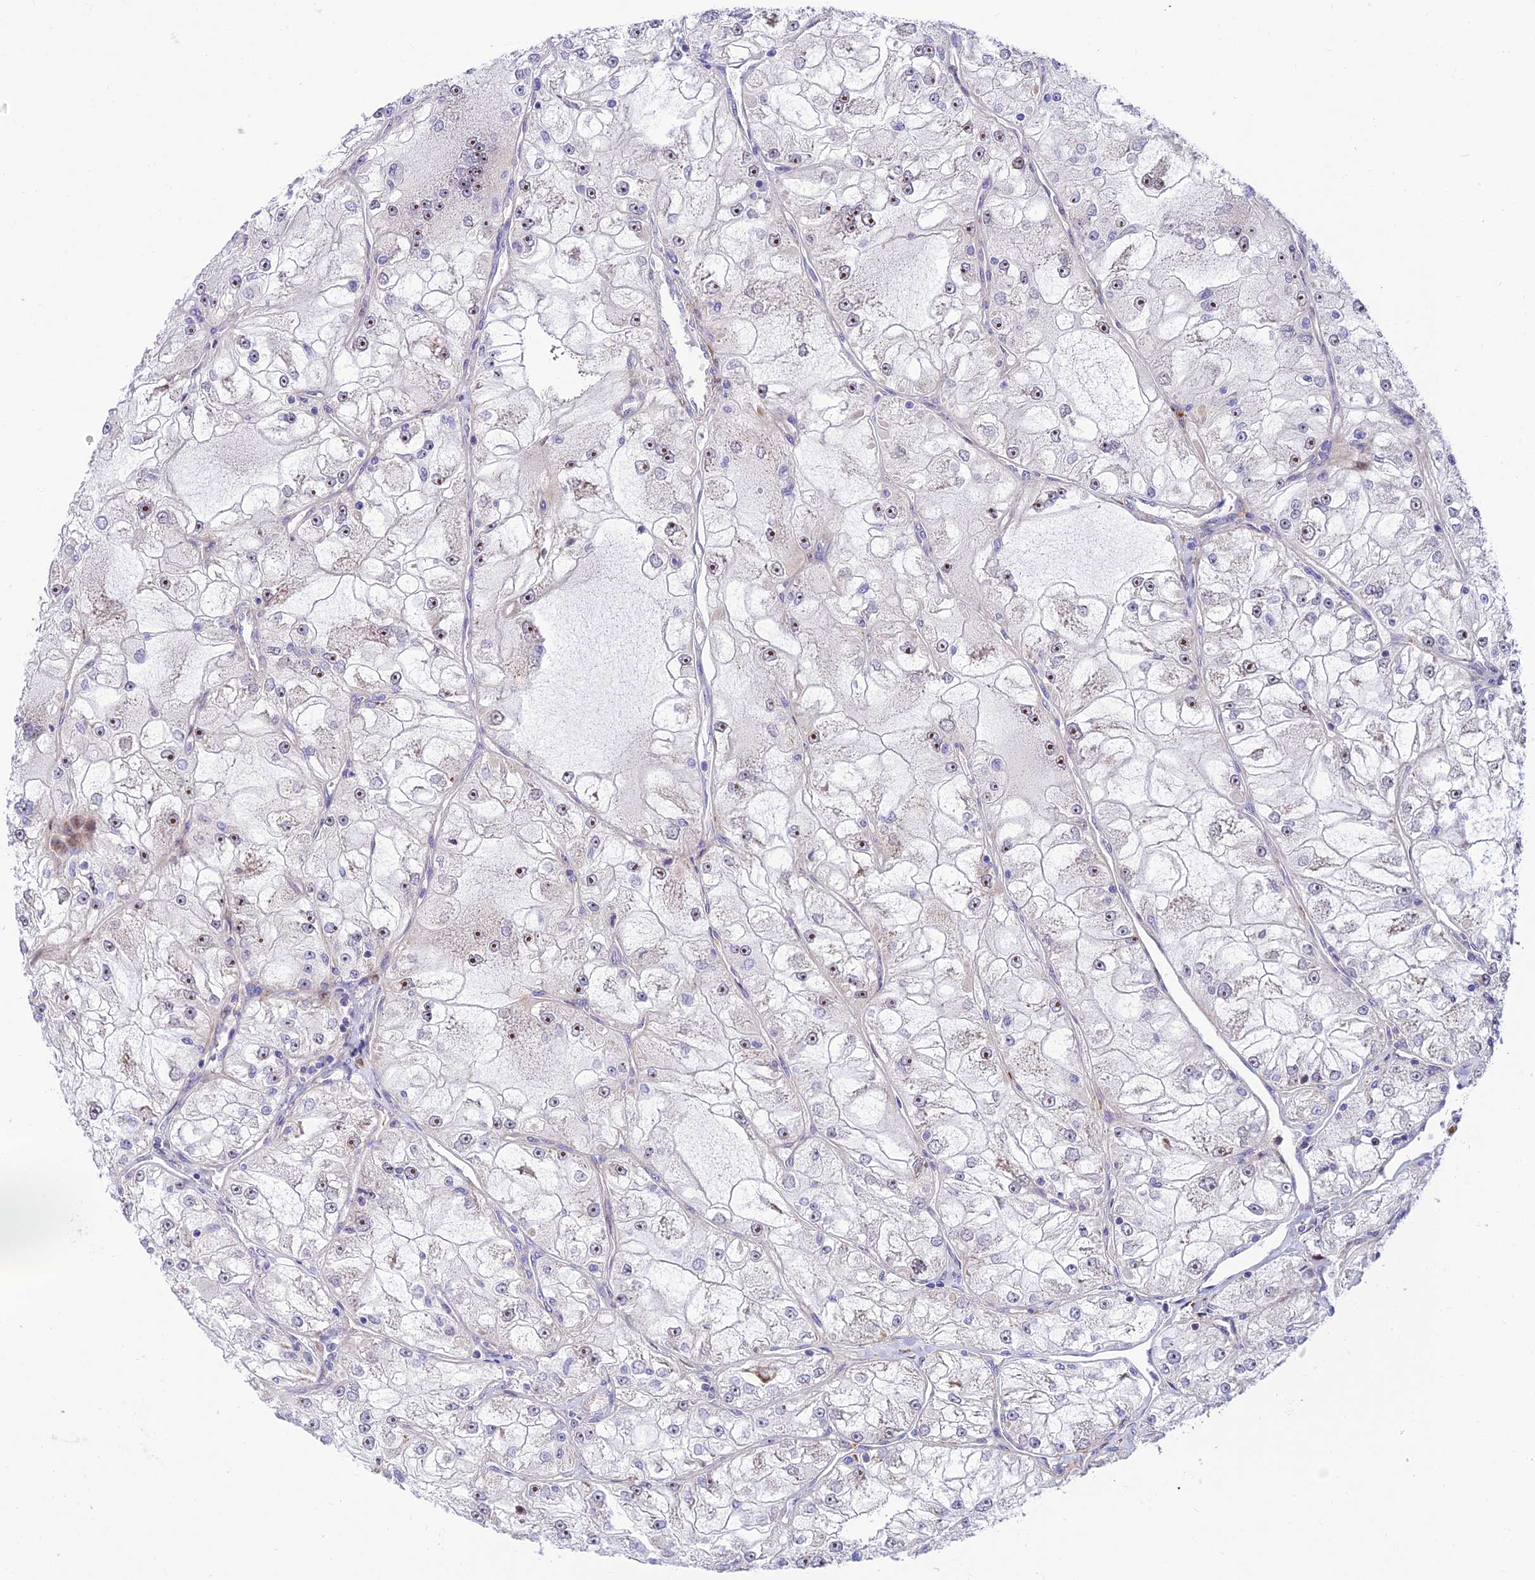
{"staining": {"intensity": "weak", "quantity": "25%-75%", "location": "nuclear"}, "tissue": "renal cancer", "cell_type": "Tumor cells", "image_type": "cancer", "snomed": [{"axis": "morphology", "description": "Adenocarcinoma, NOS"}, {"axis": "topography", "description": "Kidney"}], "caption": "Renal cancer (adenocarcinoma) tissue shows weak nuclear staining in about 25%-75% of tumor cells", "gene": "KBTBD7", "patient": {"sex": "female", "age": 72}}